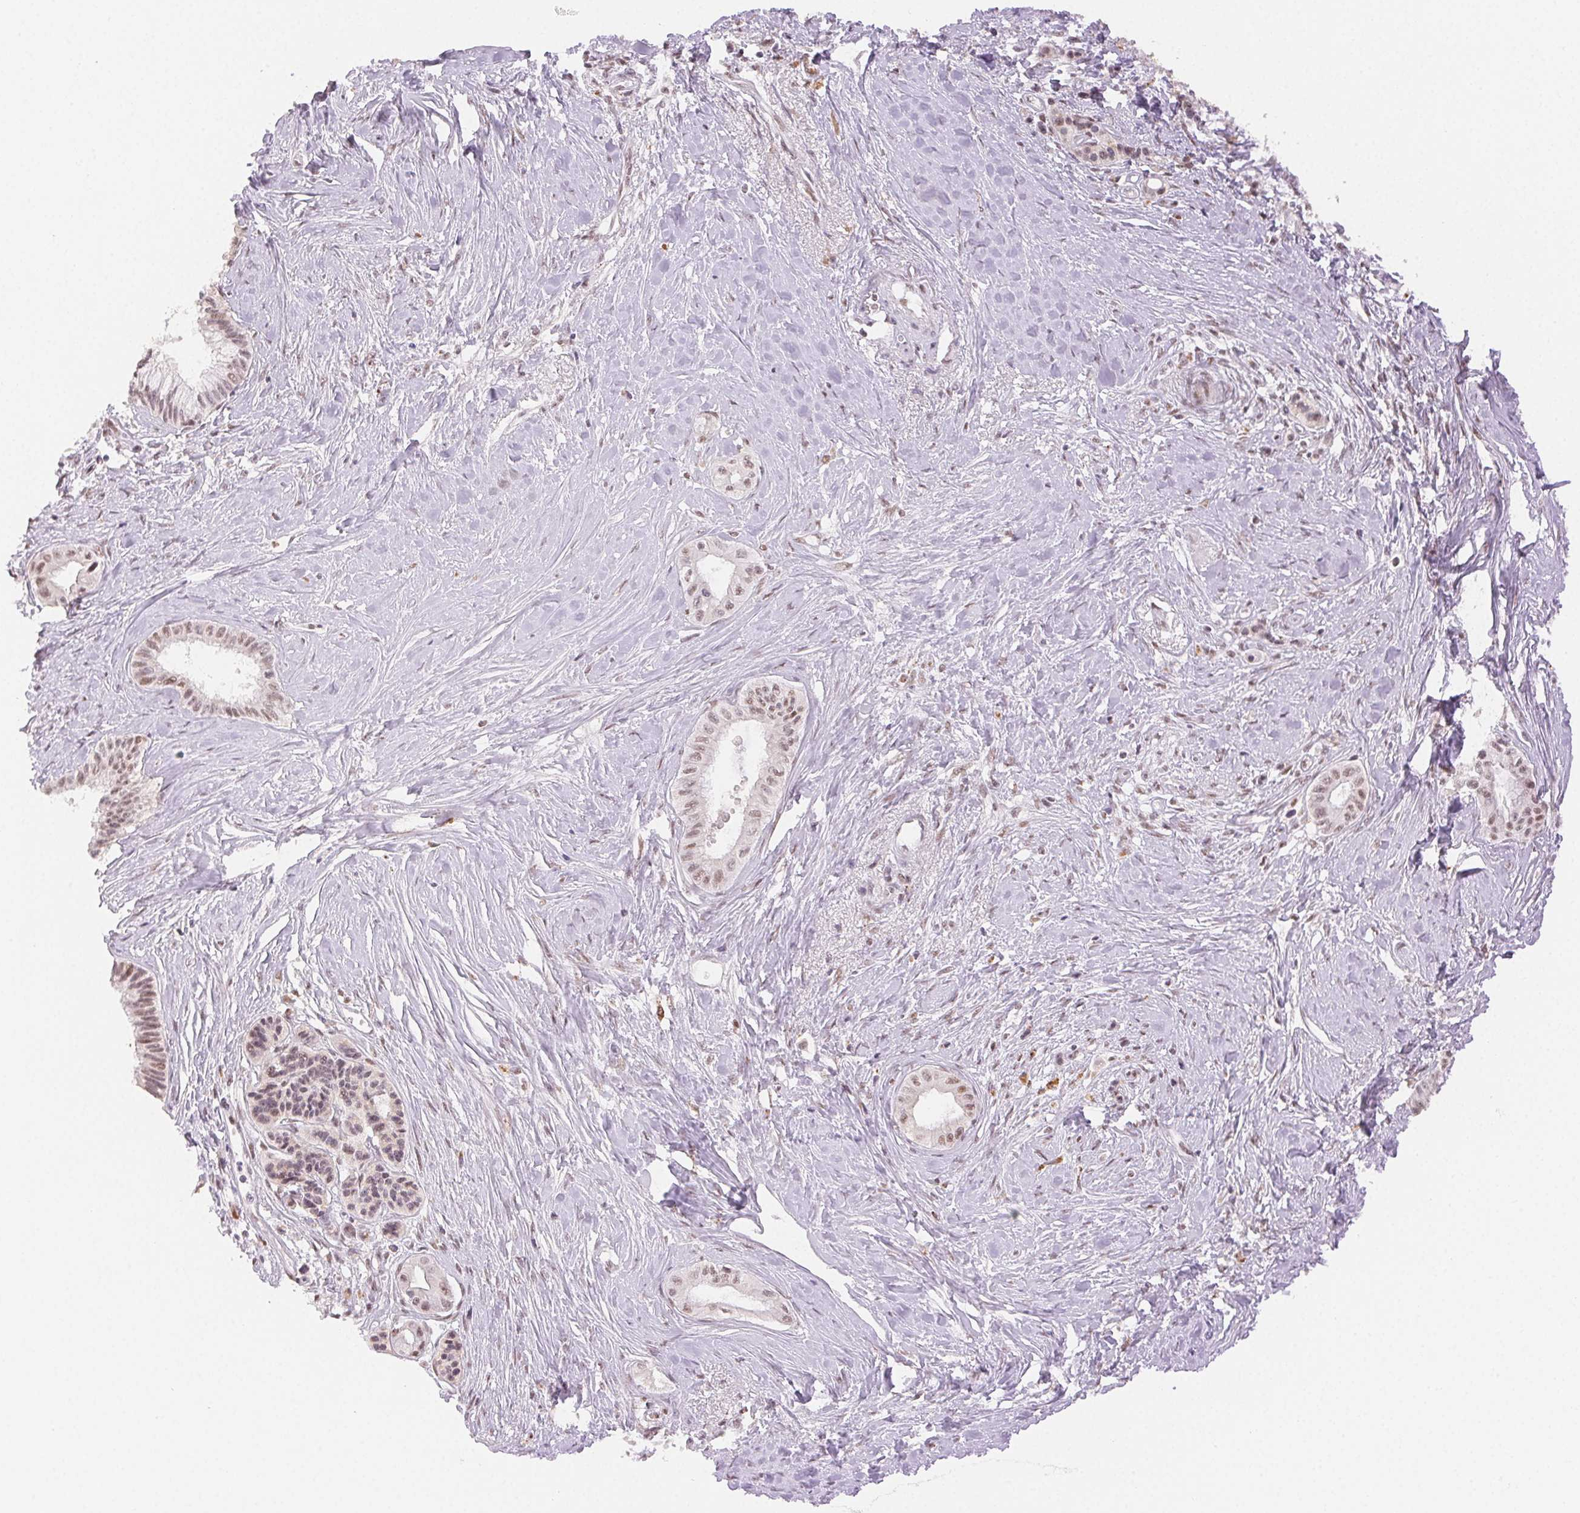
{"staining": {"intensity": "weak", "quantity": "25%-75%", "location": "nuclear"}, "tissue": "pancreatic cancer", "cell_type": "Tumor cells", "image_type": "cancer", "snomed": [{"axis": "morphology", "description": "Adenocarcinoma, NOS"}, {"axis": "topography", "description": "Pancreas"}], "caption": "Weak nuclear expression for a protein is identified in approximately 25%-75% of tumor cells of adenocarcinoma (pancreatic) using IHC.", "gene": "H2AZ2", "patient": {"sex": "male", "age": 71}}